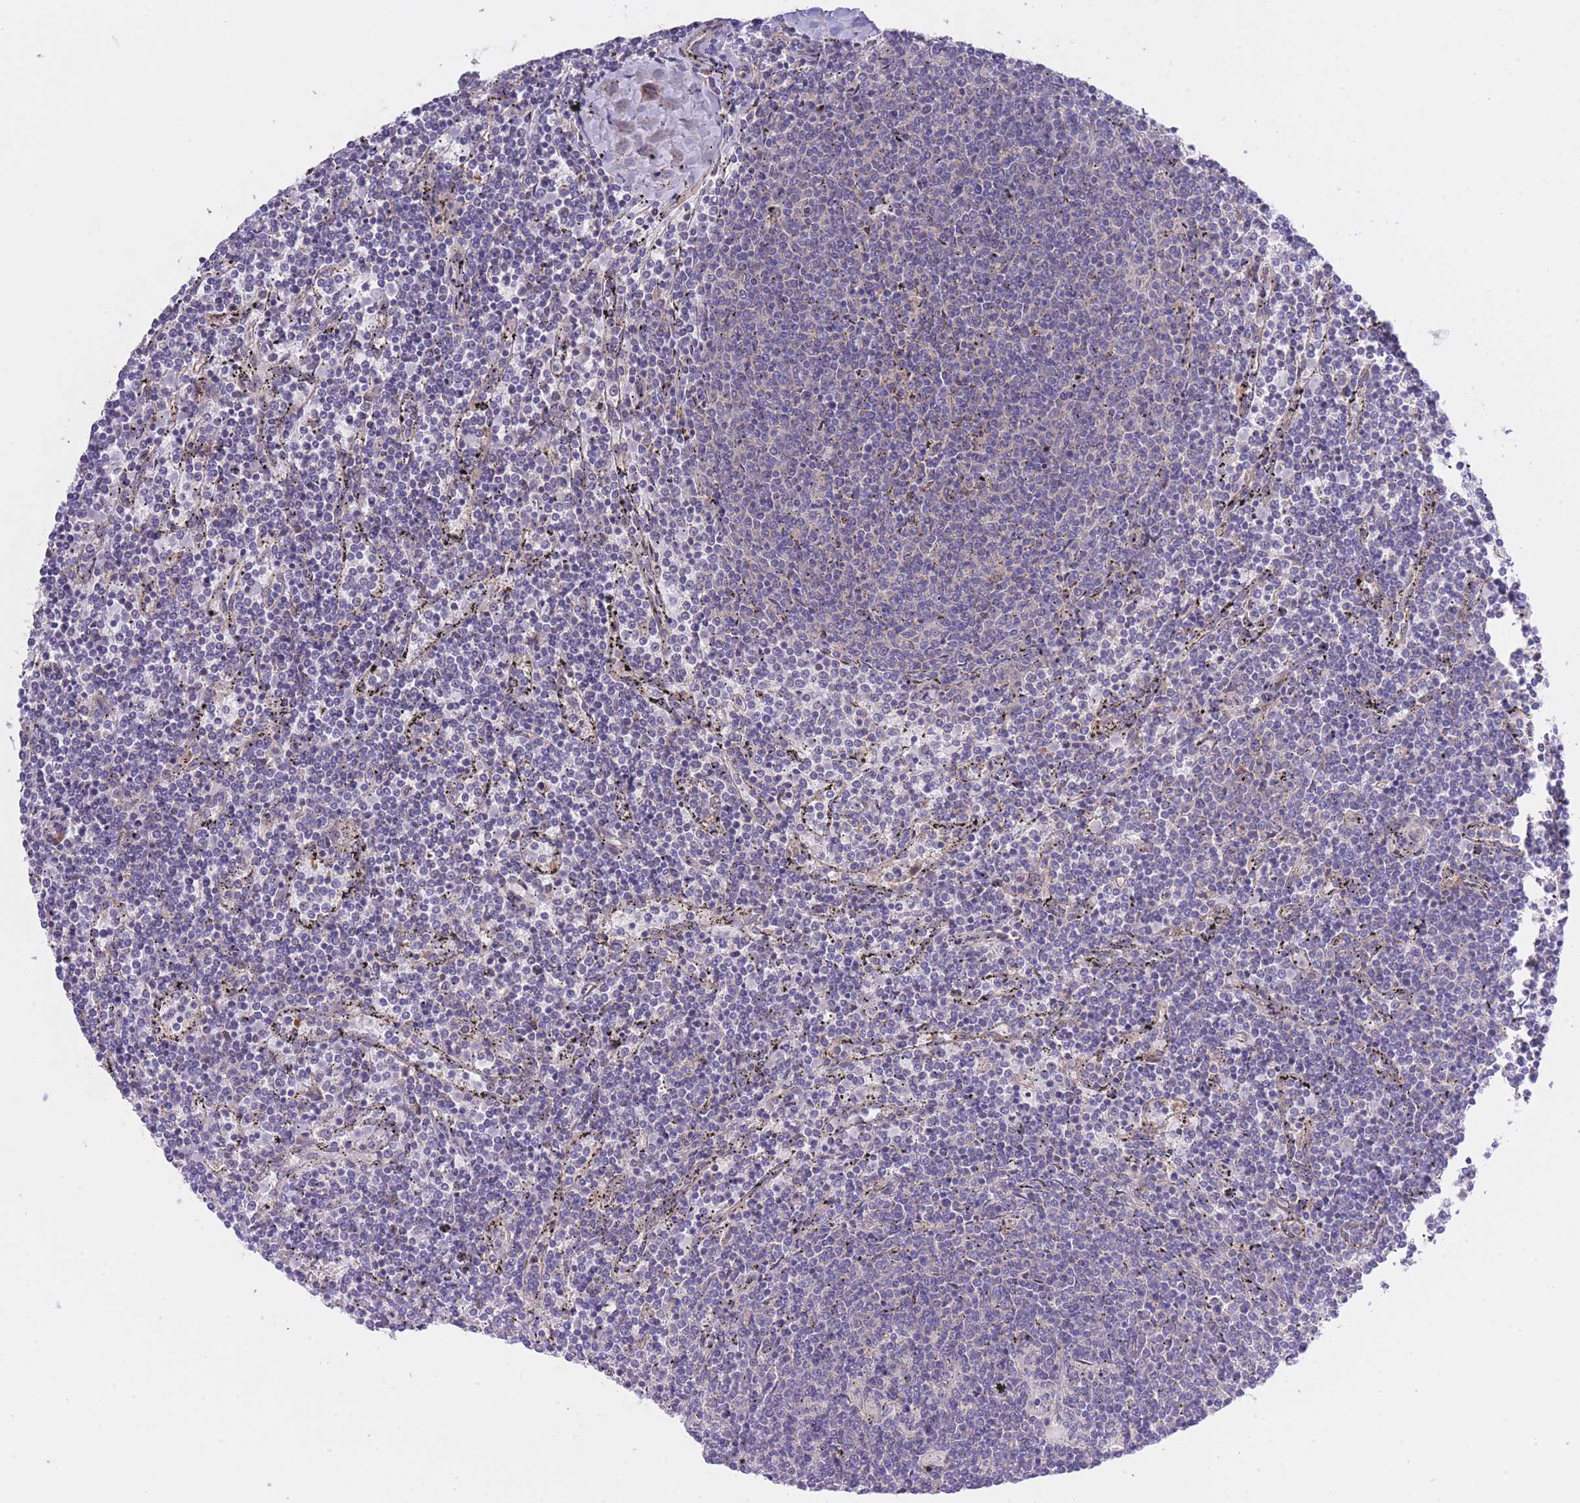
{"staining": {"intensity": "negative", "quantity": "none", "location": "none"}, "tissue": "lymphoma", "cell_type": "Tumor cells", "image_type": "cancer", "snomed": [{"axis": "morphology", "description": "Malignant lymphoma, non-Hodgkin's type, Low grade"}, {"axis": "topography", "description": "Spleen"}], "caption": "IHC of human lymphoma exhibits no staining in tumor cells. (DAB IHC, high magnification).", "gene": "CHAC1", "patient": {"sex": "female", "age": 50}}